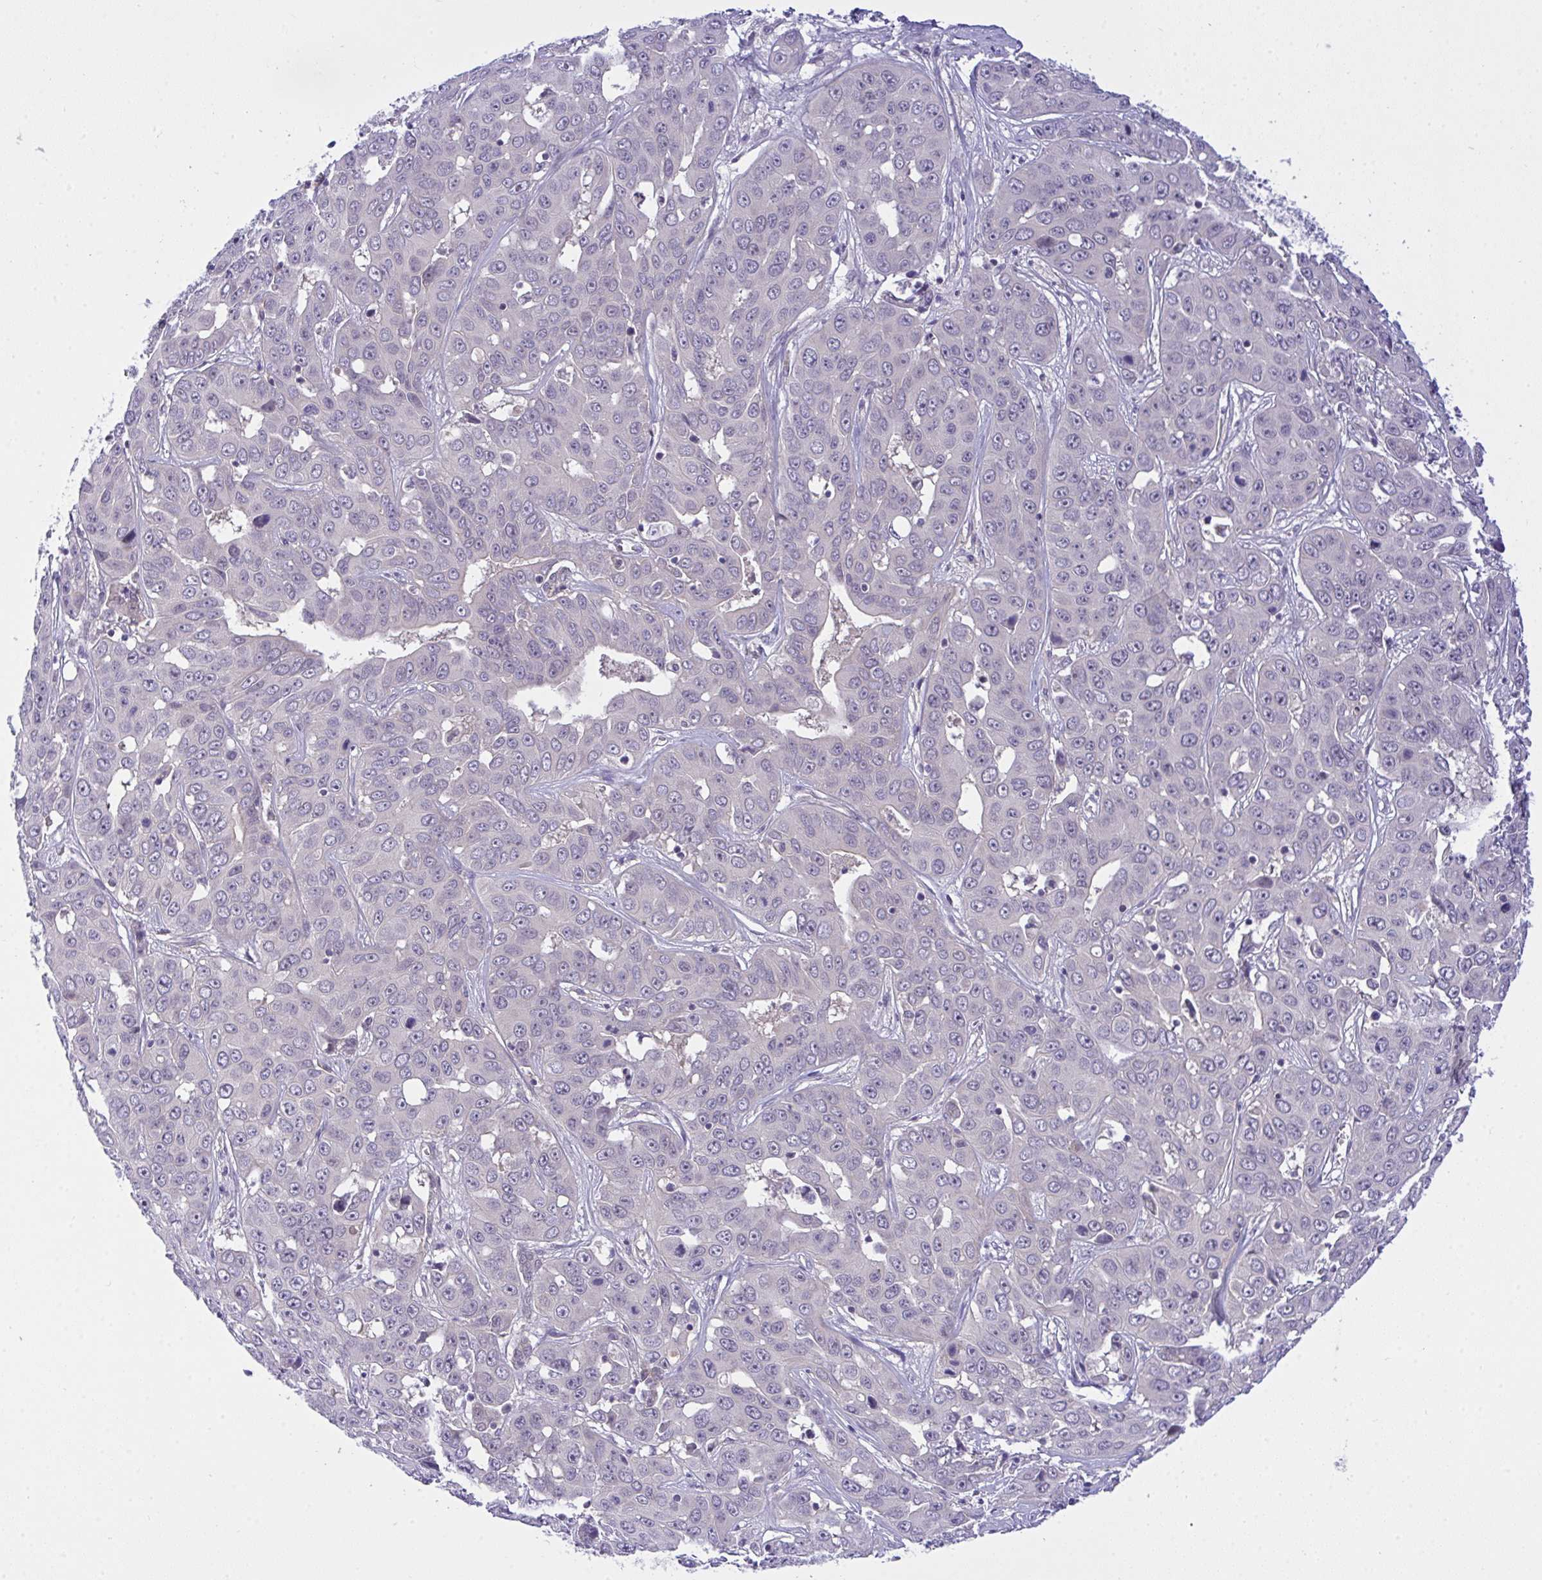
{"staining": {"intensity": "negative", "quantity": "none", "location": "none"}, "tissue": "liver cancer", "cell_type": "Tumor cells", "image_type": "cancer", "snomed": [{"axis": "morphology", "description": "Cholangiocarcinoma"}, {"axis": "topography", "description": "Liver"}], "caption": "This is an immunohistochemistry micrograph of liver cholangiocarcinoma. There is no positivity in tumor cells.", "gene": "HOXD12", "patient": {"sex": "female", "age": 52}}